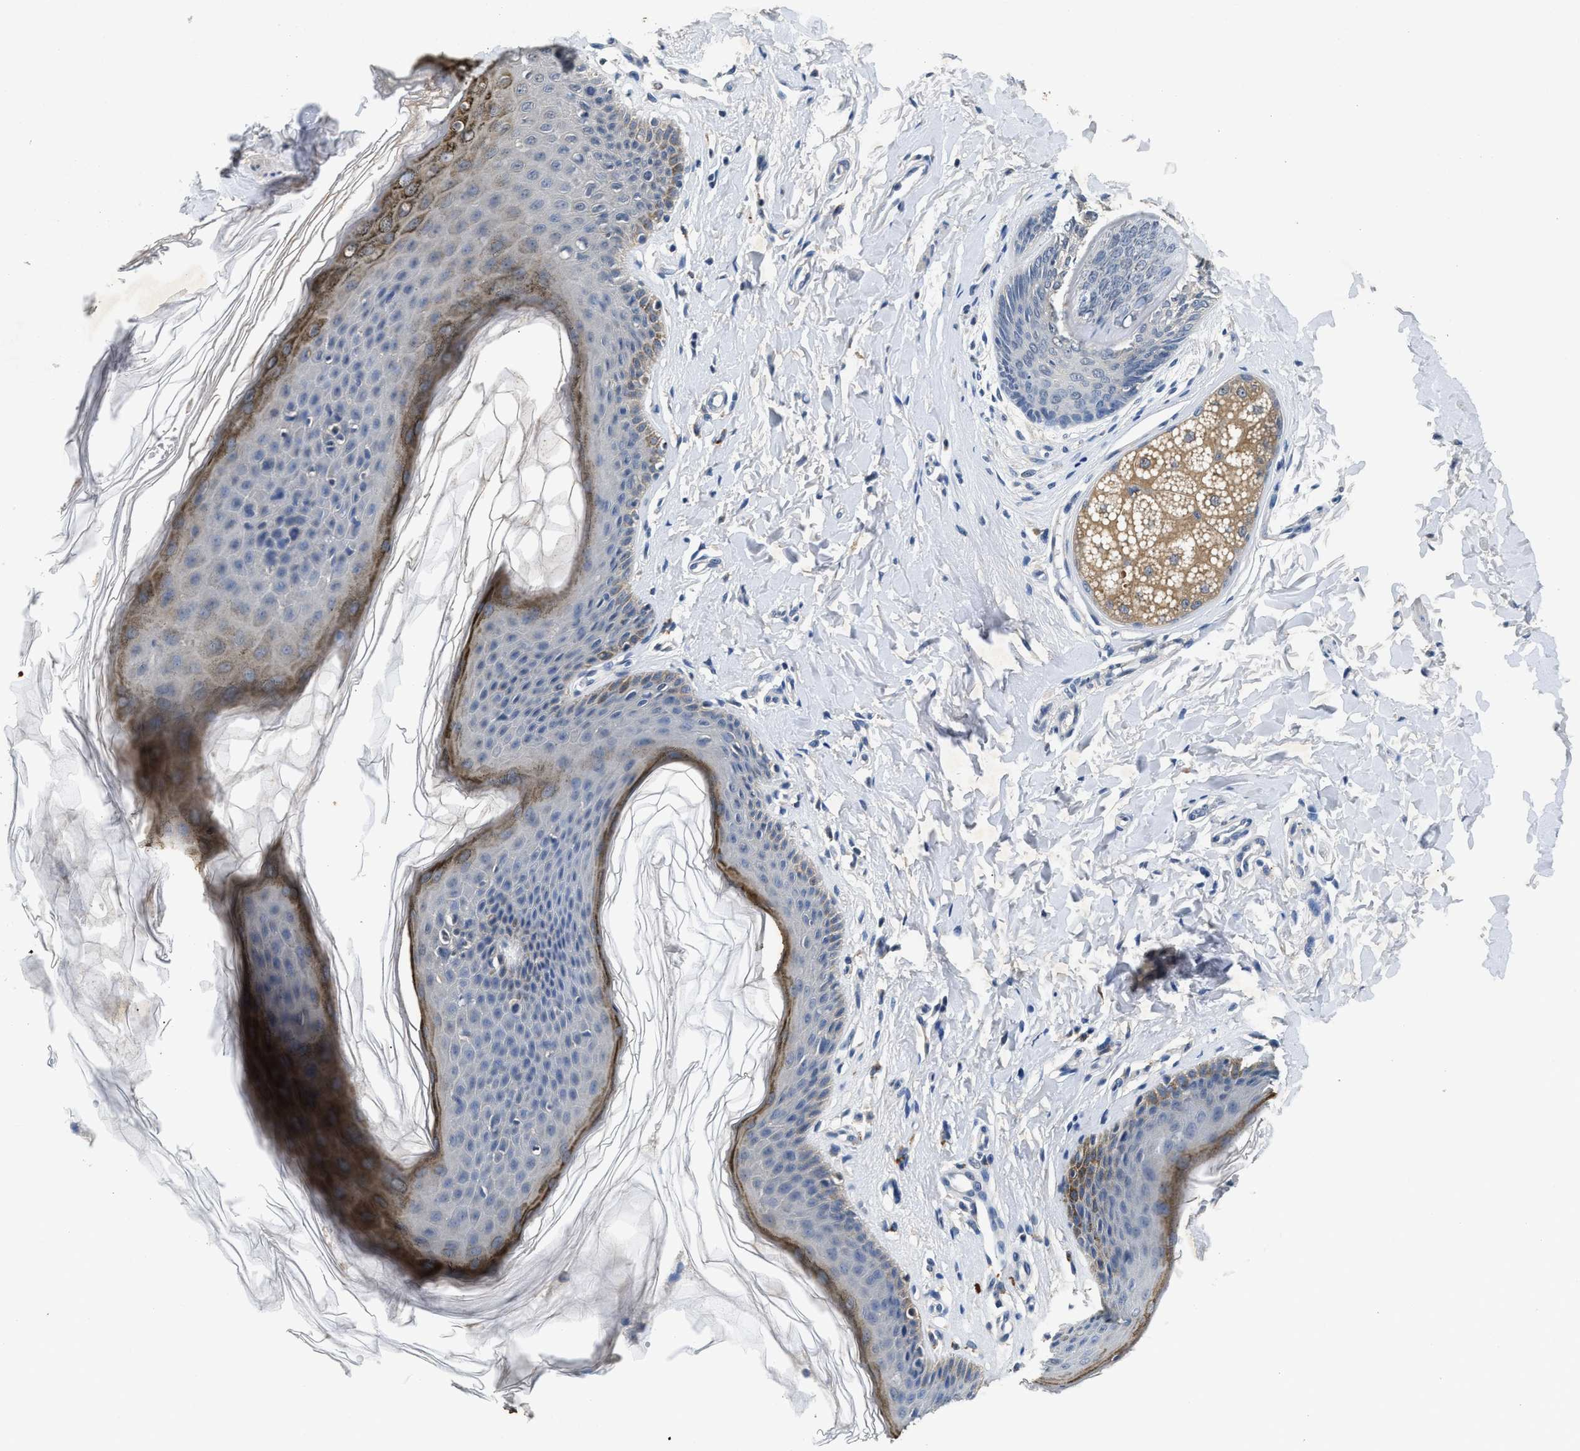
{"staining": {"intensity": "negative", "quantity": "none", "location": "none"}, "tissue": "skin", "cell_type": "Epidermal cells", "image_type": "normal", "snomed": [{"axis": "morphology", "description": "Normal tissue, NOS"}, {"axis": "topography", "description": "Vulva"}], "caption": "High magnification brightfield microscopy of unremarkable skin stained with DAB (3,3'-diaminobenzidine) (brown) and counterstained with hematoxylin (blue): epidermal cells show no significant positivity. Brightfield microscopy of immunohistochemistry stained with DAB (3,3'-diaminobenzidine) (brown) and hematoxylin (blue), captured at high magnification.", "gene": "INHA", "patient": {"sex": "female", "age": 66}}